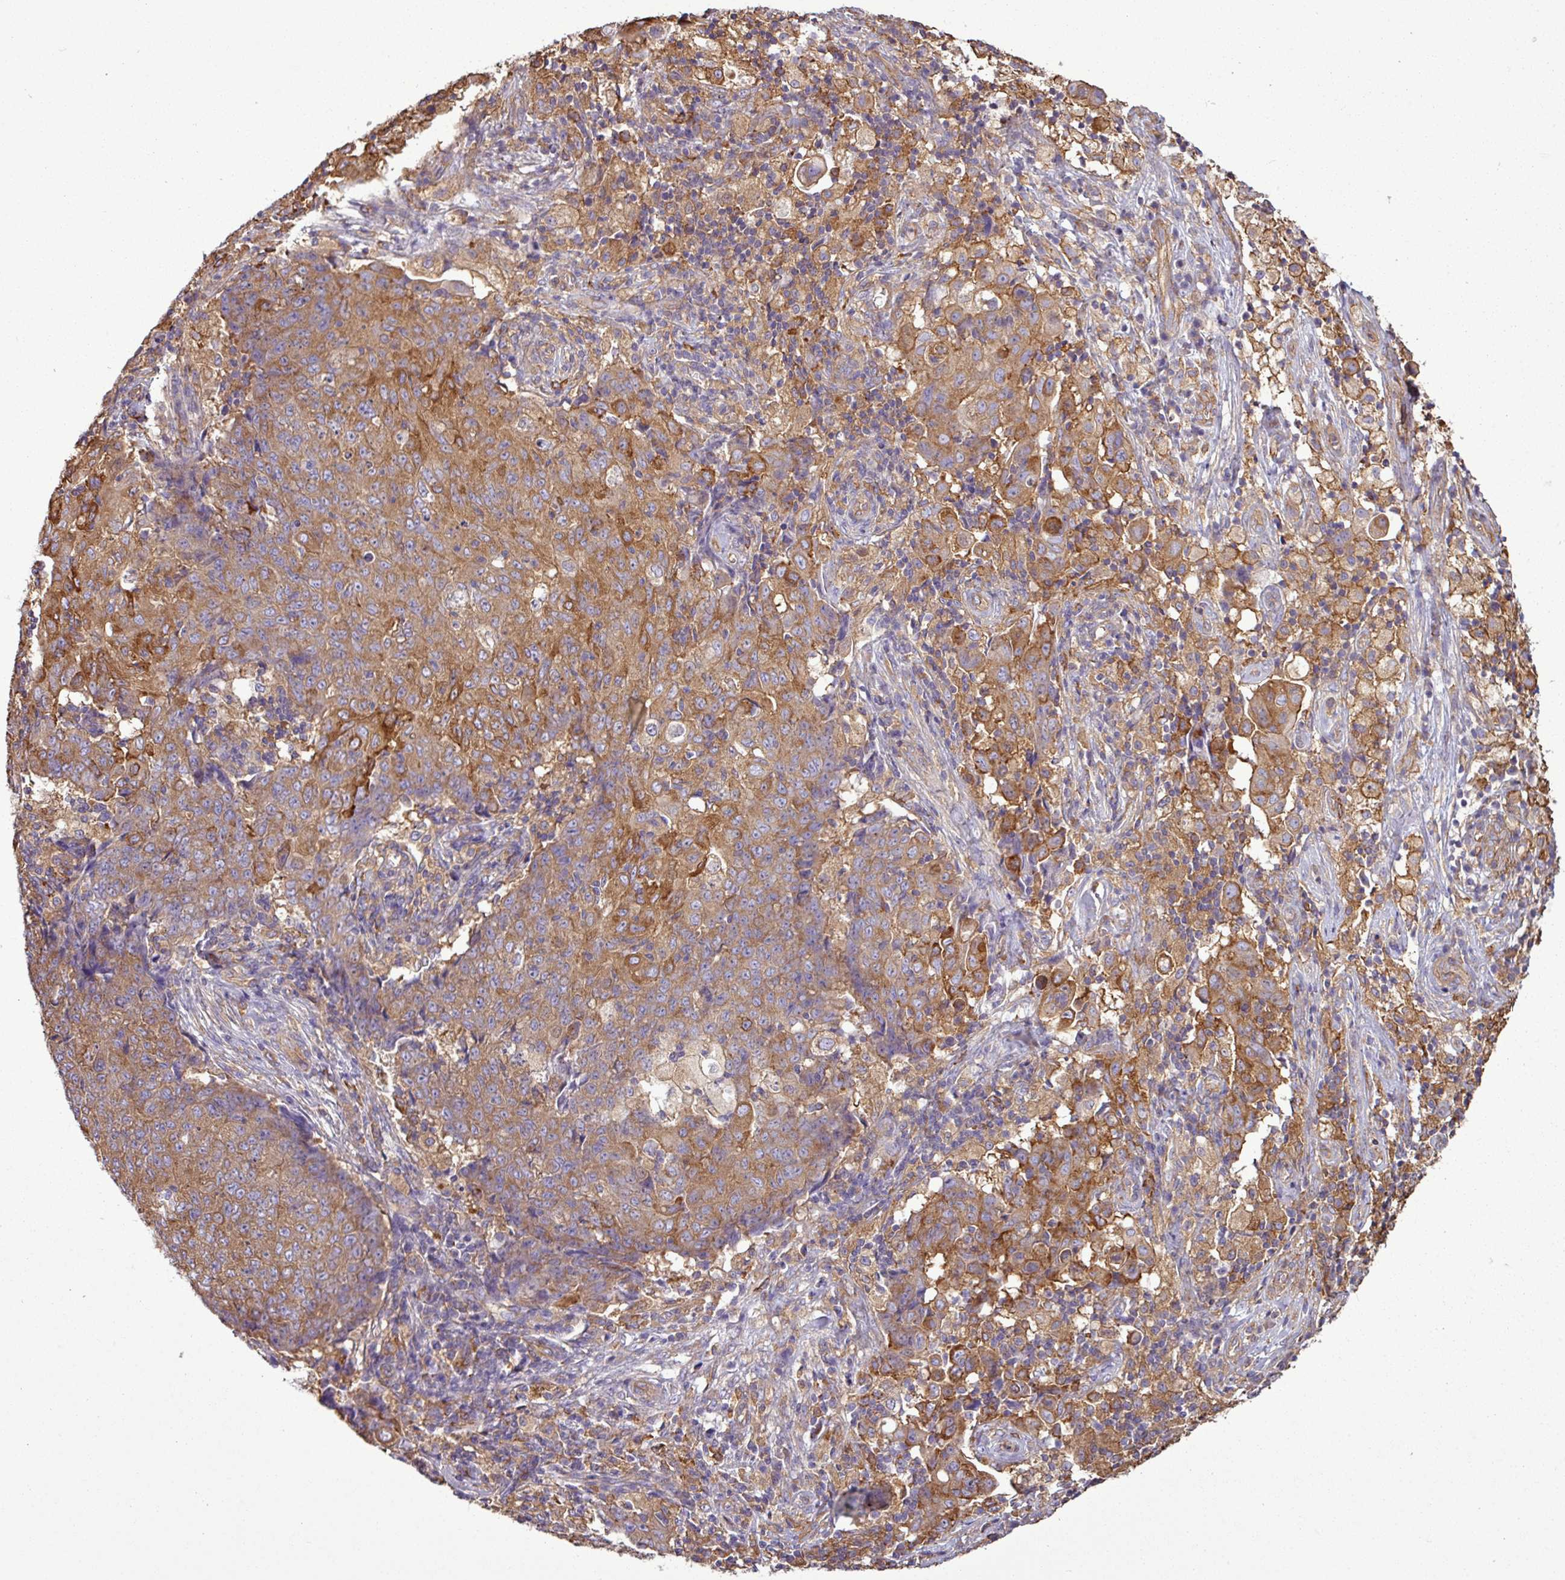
{"staining": {"intensity": "moderate", "quantity": ">75%", "location": "cytoplasmic/membranous"}, "tissue": "ovarian cancer", "cell_type": "Tumor cells", "image_type": "cancer", "snomed": [{"axis": "morphology", "description": "Carcinoma, endometroid"}, {"axis": "topography", "description": "Ovary"}], "caption": "Endometroid carcinoma (ovarian) tissue displays moderate cytoplasmic/membranous staining in about >75% of tumor cells, visualized by immunohistochemistry.", "gene": "PACSIN2", "patient": {"sex": "female", "age": 42}}